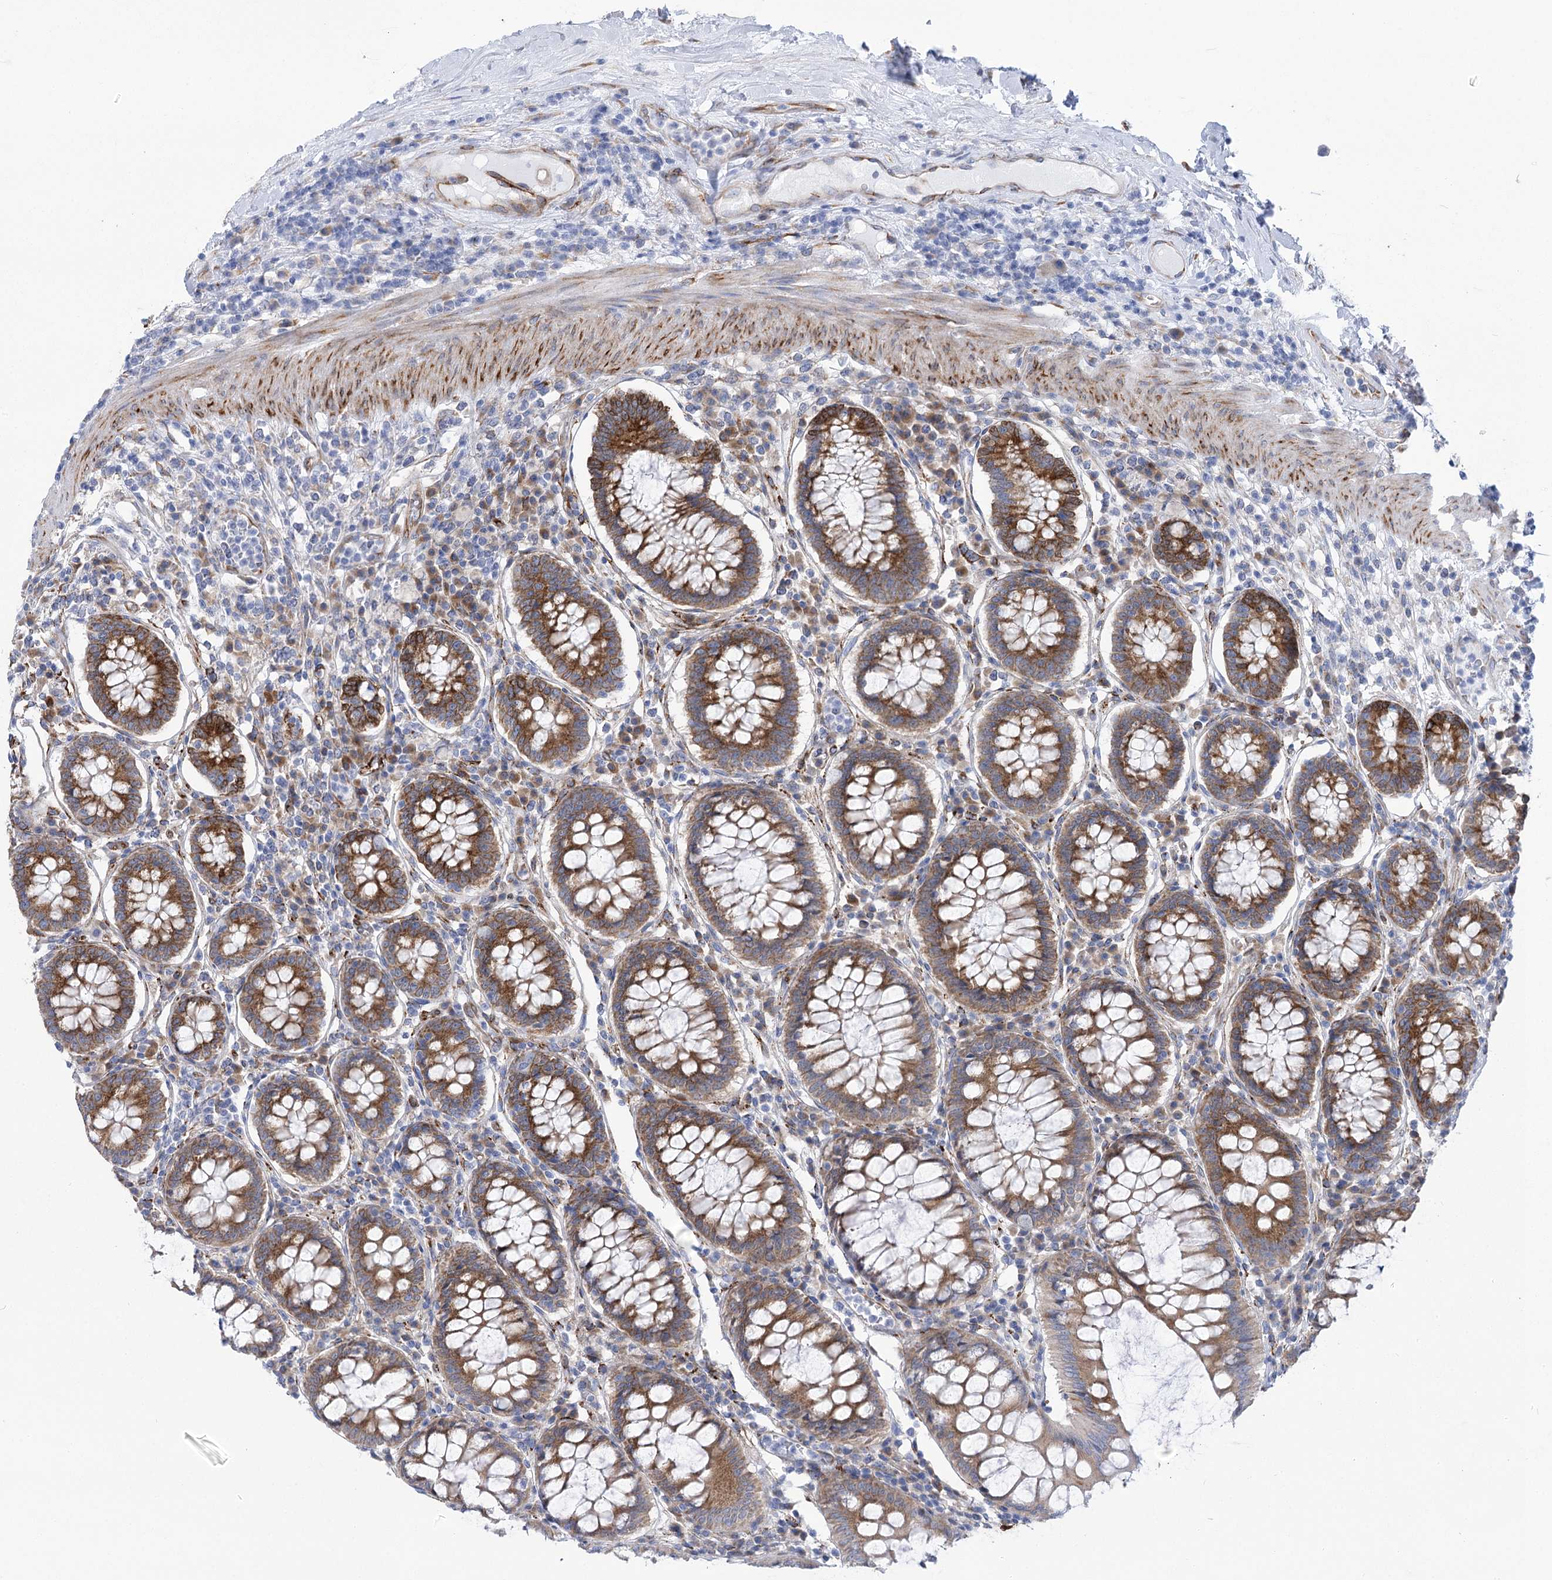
{"staining": {"intensity": "moderate", "quantity": ">75%", "location": "cytoplasmic/membranous"}, "tissue": "colorectal cancer", "cell_type": "Tumor cells", "image_type": "cancer", "snomed": [{"axis": "morphology", "description": "Normal tissue, NOS"}, {"axis": "morphology", "description": "Adenocarcinoma, NOS"}, {"axis": "topography", "description": "Colon"}], "caption": "A brown stain shows moderate cytoplasmic/membranous positivity of a protein in human colorectal adenocarcinoma tumor cells.", "gene": "YTHDC2", "patient": {"sex": "female", "age": 75}}